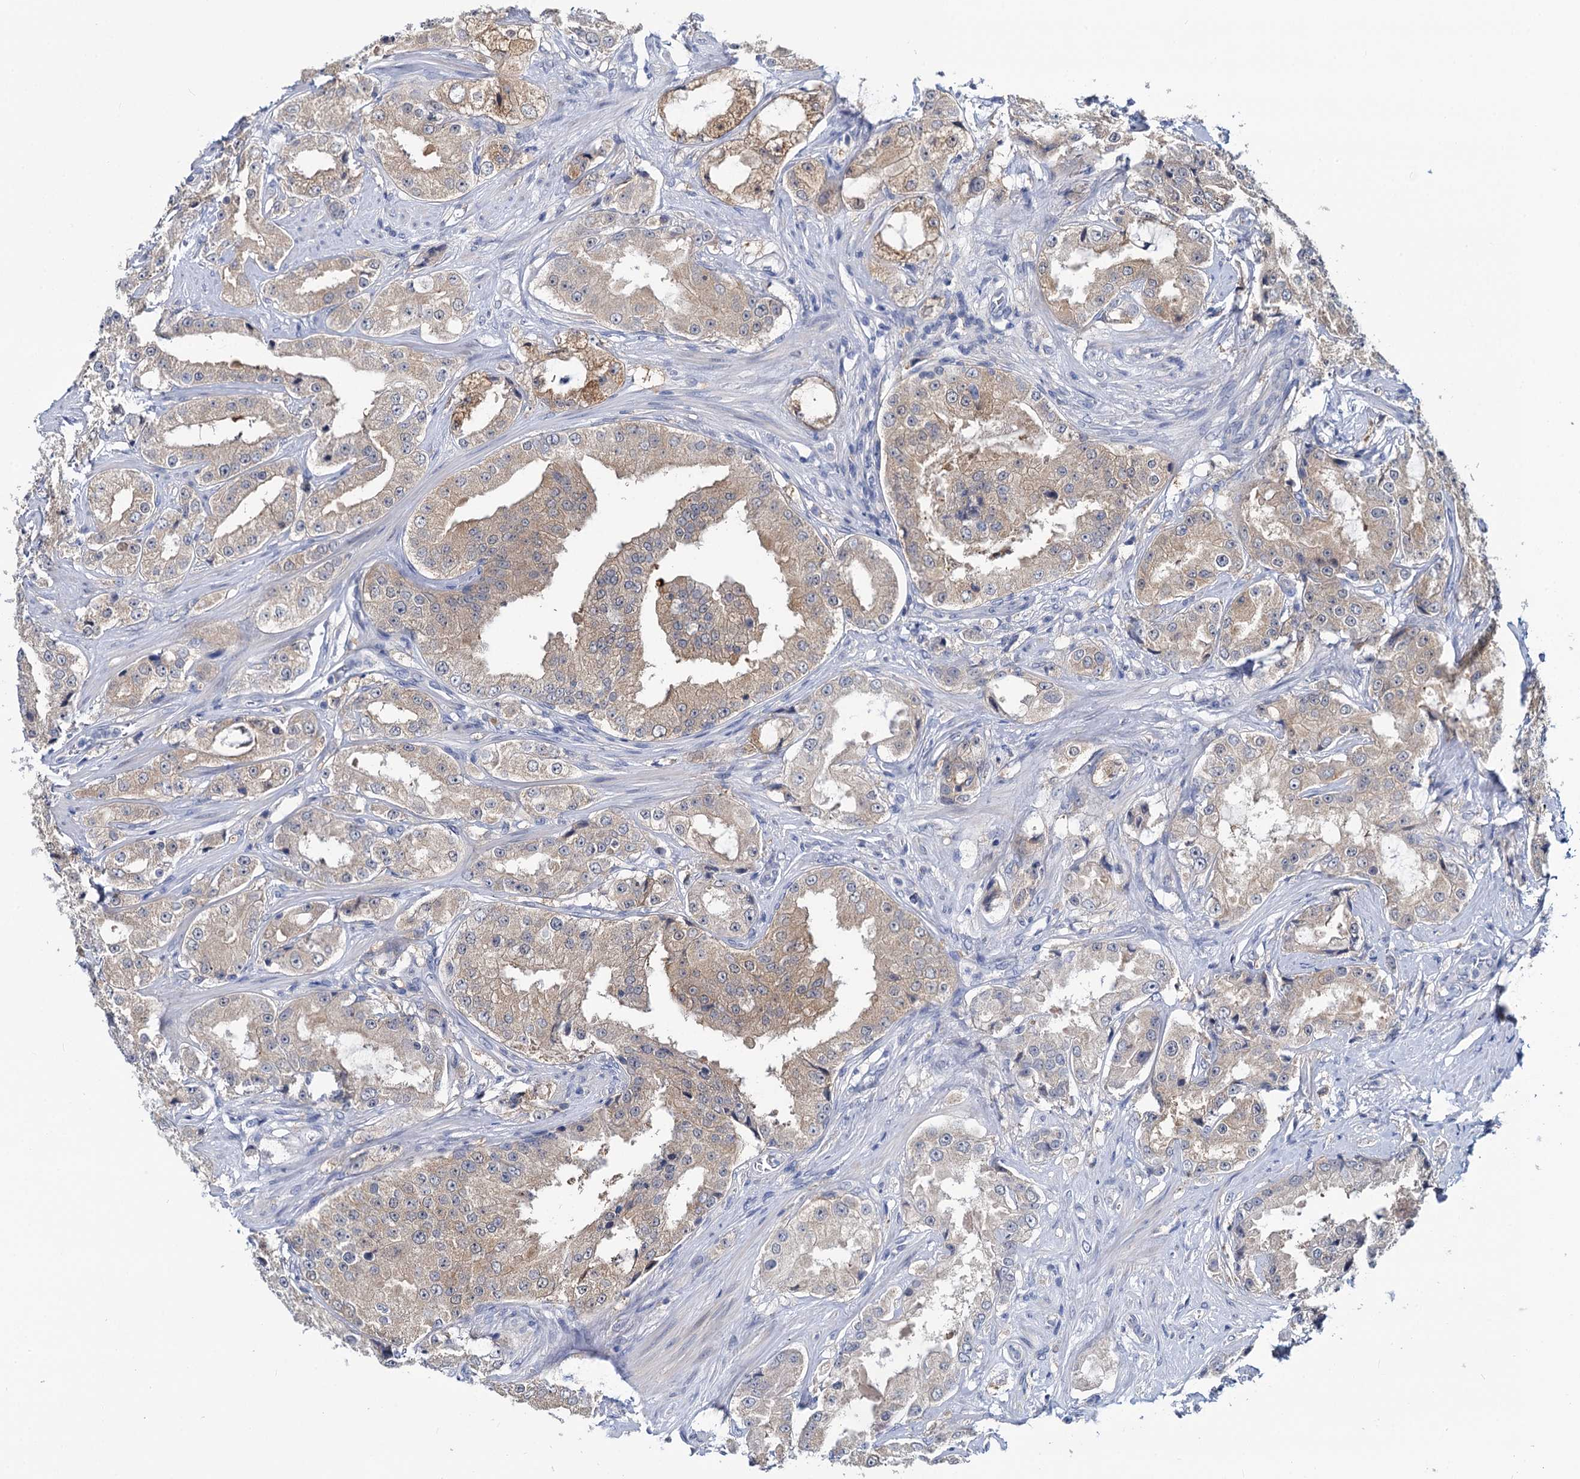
{"staining": {"intensity": "weak", "quantity": "25%-75%", "location": "cytoplasmic/membranous"}, "tissue": "prostate cancer", "cell_type": "Tumor cells", "image_type": "cancer", "snomed": [{"axis": "morphology", "description": "Adenocarcinoma, High grade"}, {"axis": "topography", "description": "Prostate"}], "caption": "Protein analysis of adenocarcinoma (high-grade) (prostate) tissue demonstrates weak cytoplasmic/membranous staining in about 25%-75% of tumor cells.", "gene": "ANKRD42", "patient": {"sex": "male", "age": 73}}